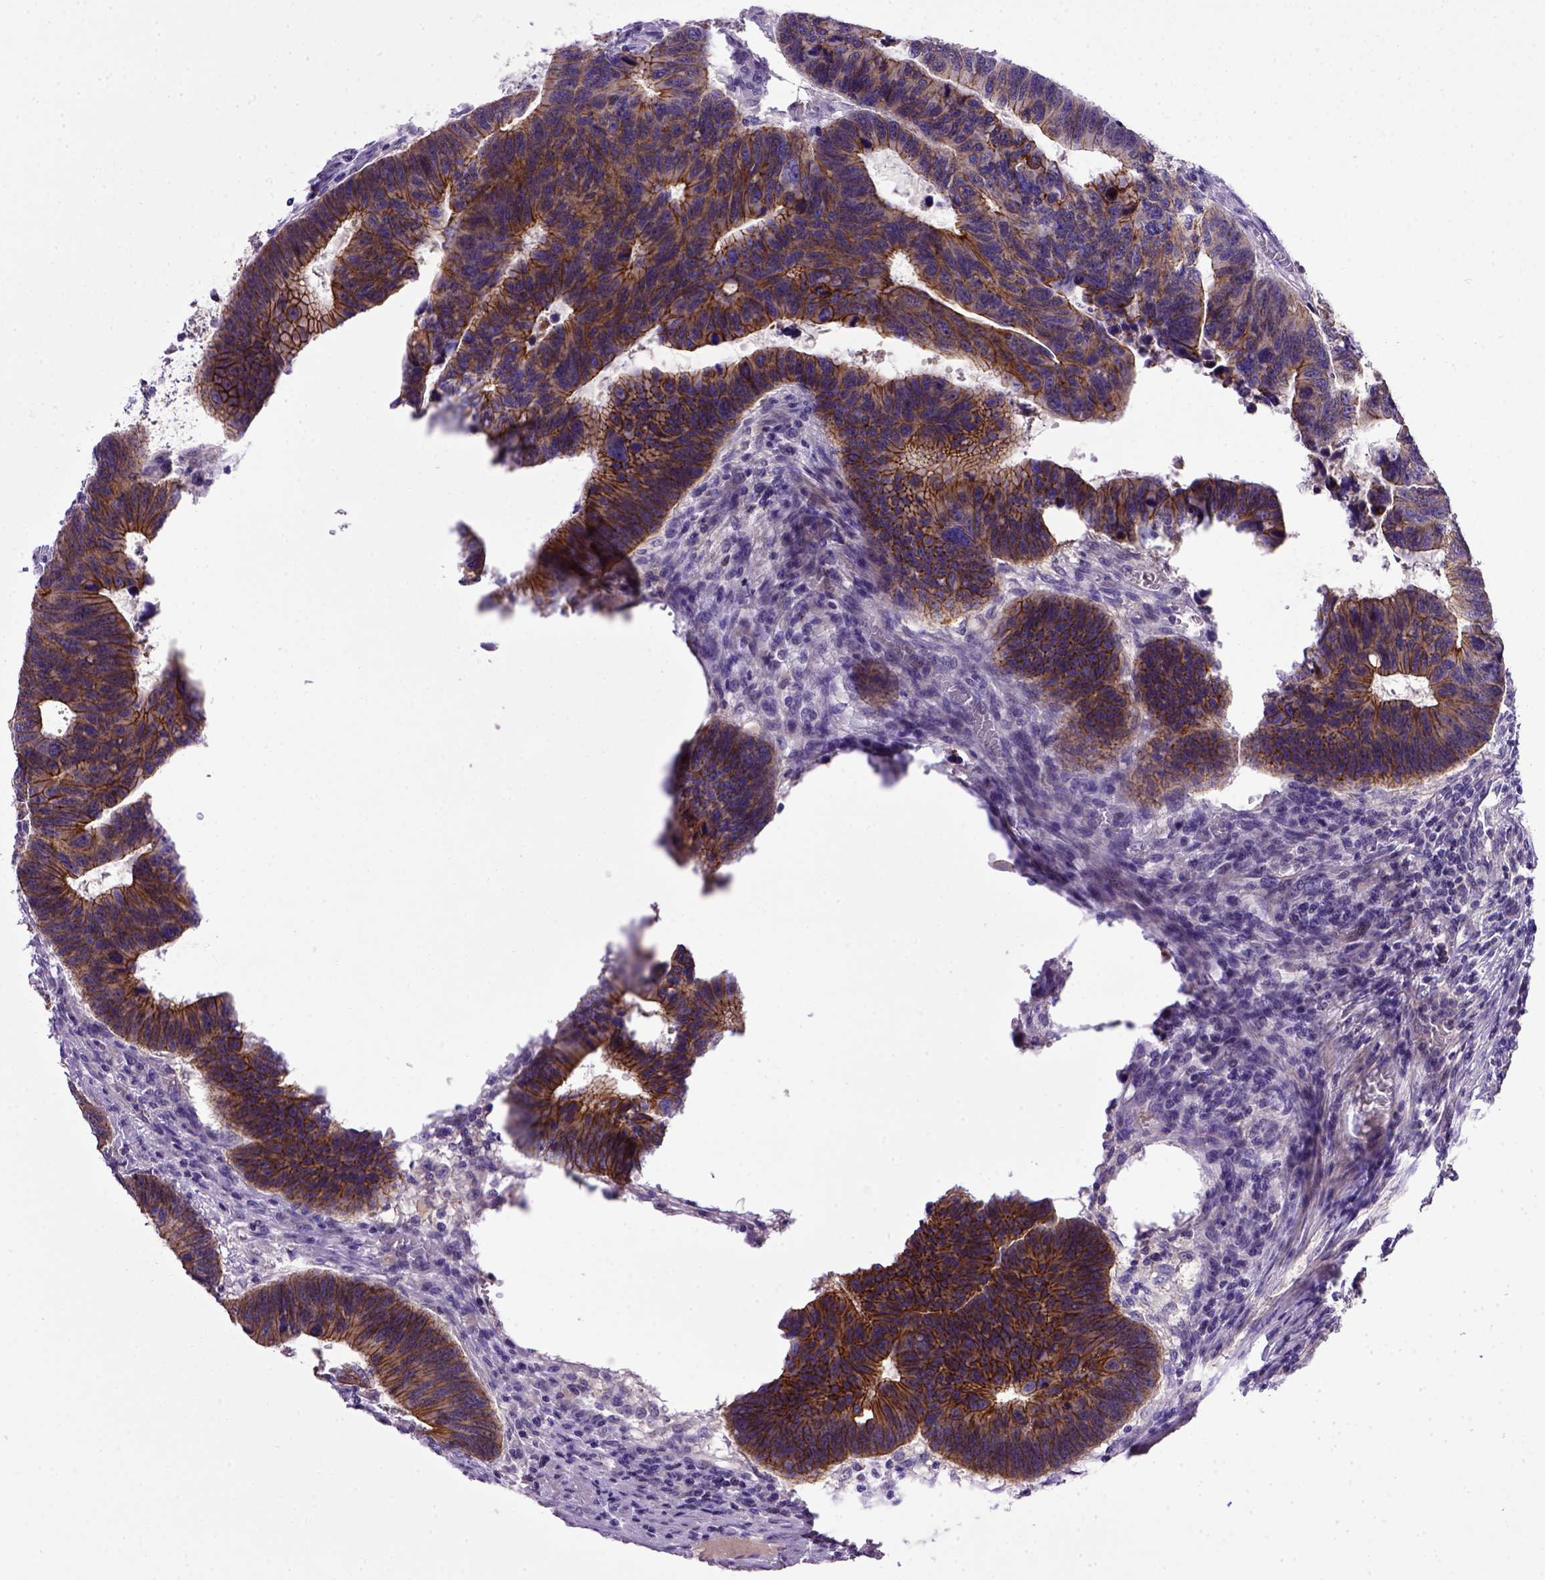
{"staining": {"intensity": "strong", "quantity": ">75%", "location": "cytoplasmic/membranous"}, "tissue": "colorectal cancer", "cell_type": "Tumor cells", "image_type": "cancer", "snomed": [{"axis": "morphology", "description": "Adenocarcinoma, NOS"}, {"axis": "topography", "description": "Rectum"}], "caption": "Immunohistochemistry (IHC) of human colorectal cancer shows high levels of strong cytoplasmic/membranous expression in about >75% of tumor cells.", "gene": "CDH1", "patient": {"sex": "female", "age": 85}}